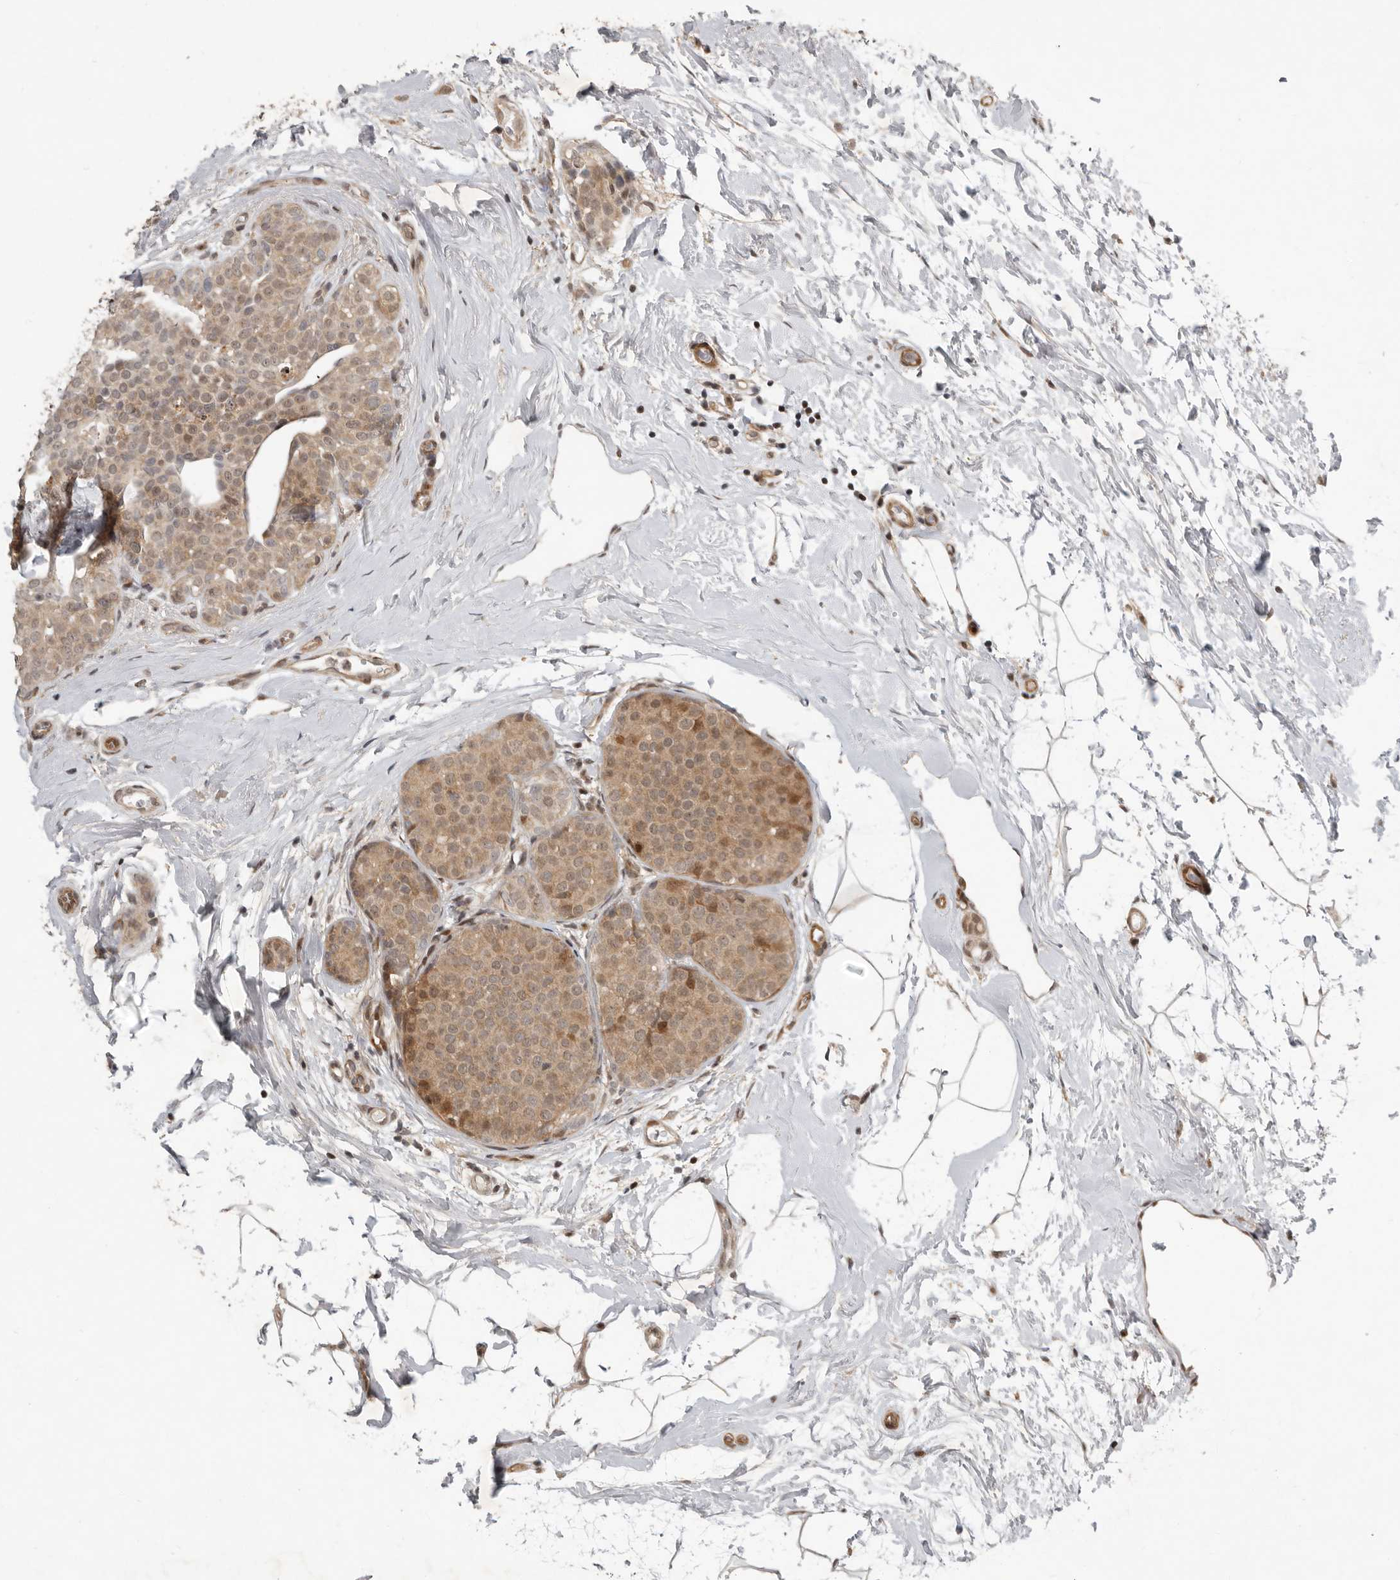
{"staining": {"intensity": "moderate", "quantity": "25%-75%", "location": "cytoplasmic/membranous,nuclear"}, "tissue": "breast cancer", "cell_type": "Tumor cells", "image_type": "cancer", "snomed": [{"axis": "morphology", "description": "Lobular carcinoma, in situ"}, {"axis": "morphology", "description": "Lobular carcinoma"}, {"axis": "topography", "description": "Breast"}], "caption": "This micrograph demonstrates breast cancer (lobular carcinoma) stained with immunohistochemistry to label a protein in brown. The cytoplasmic/membranous and nuclear of tumor cells show moderate positivity for the protein. Nuclei are counter-stained blue.", "gene": "RABIF", "patient": {"sex": "female", "age": 41}}